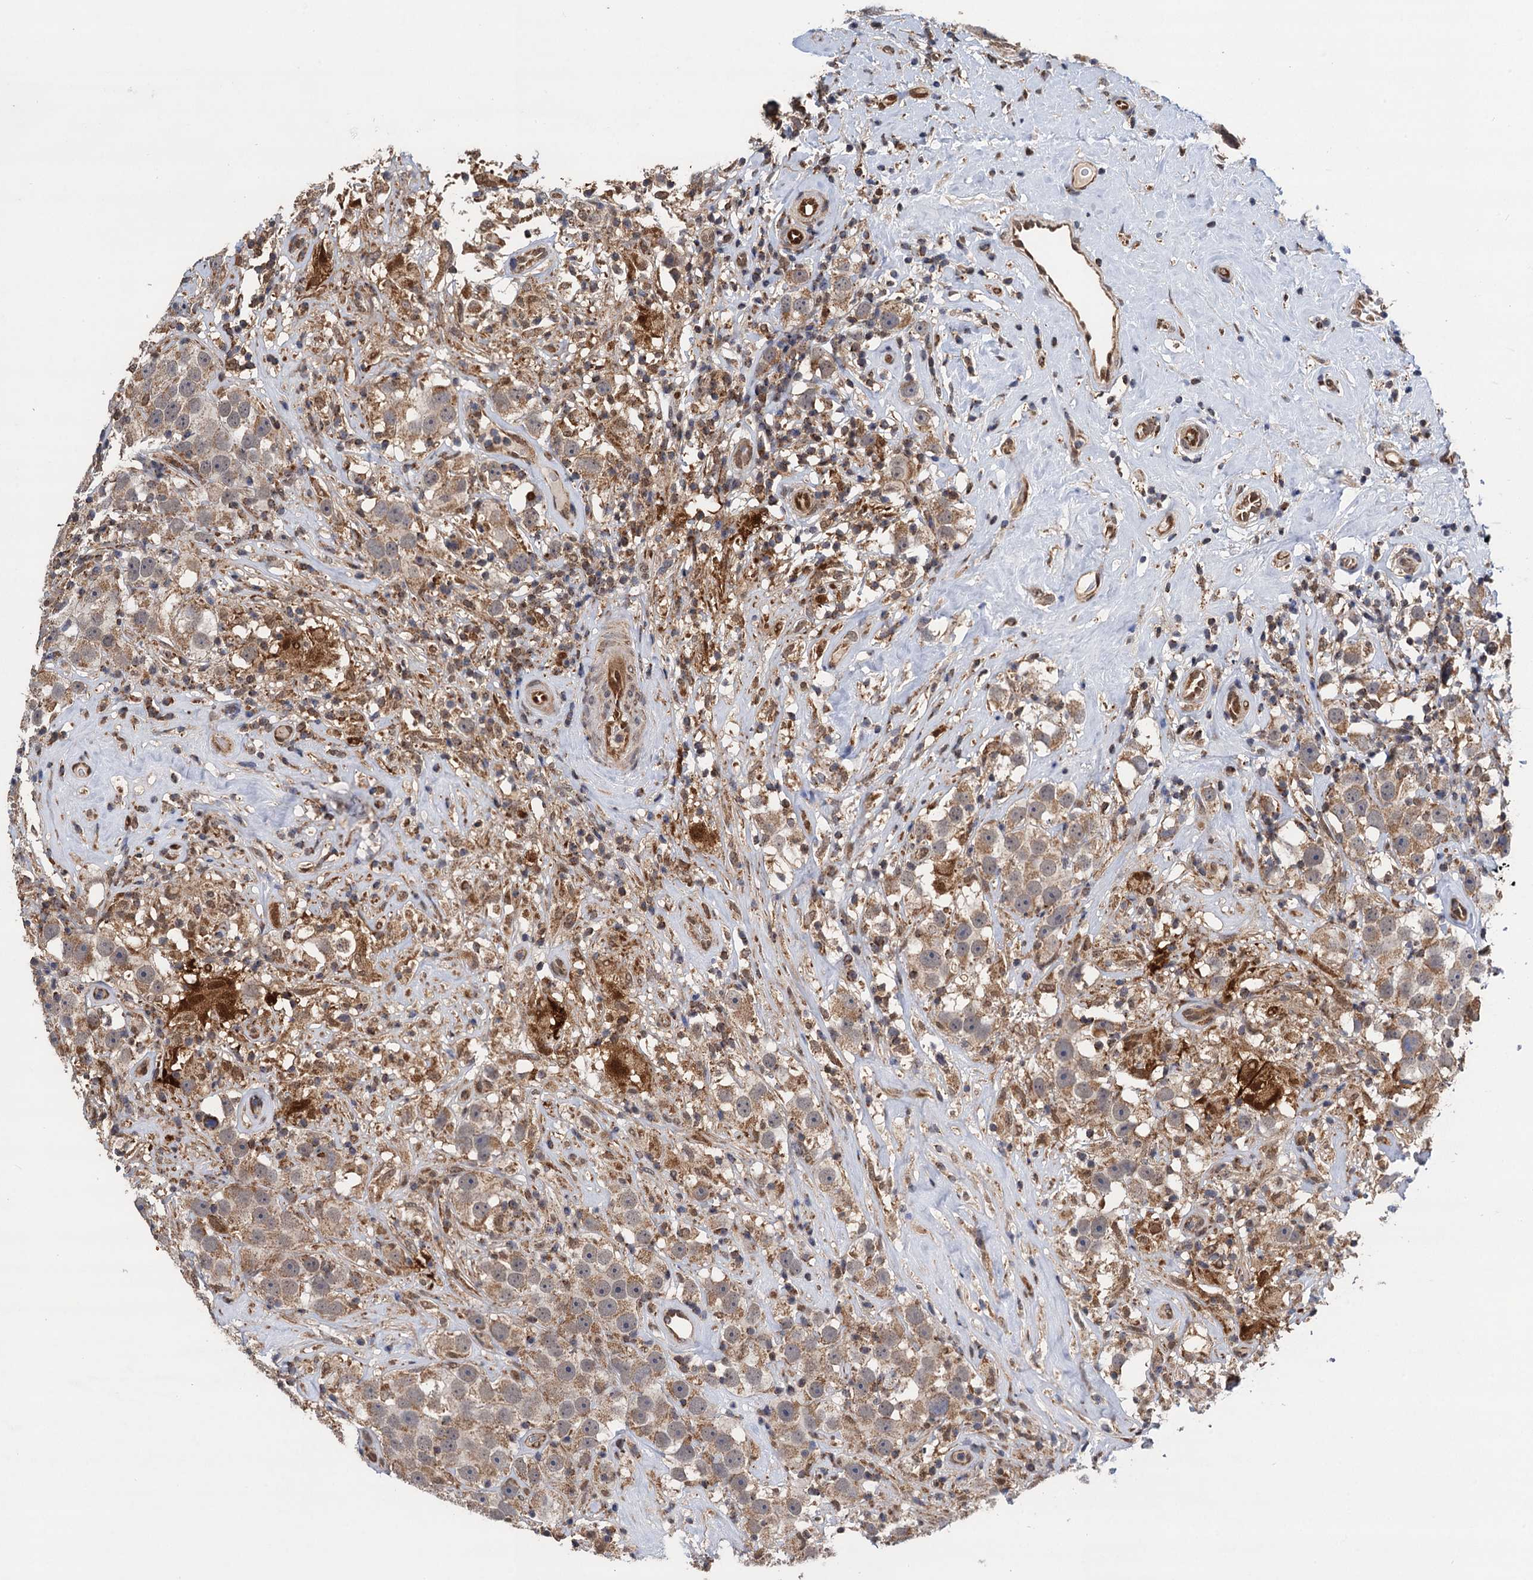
{"staining": {"intensity": "moderate", "quantity": ">75%", "location": "cytoplasmic/membranous"}, "tissue": "testis cancer", "cell_type": "Tumor cells", "image_type": "cancer", "snomed": [{"axis": "morphology", "description": "Seminoma, NOS"}, {"axis": "topography", "description": "Testis"}], "caption": "Immunohistochemical staining of seminoma (testis) shows medium levels of moderate cytoplasmic/membranous positivity in about >75% of tumor cells.", "gene": "CMPK2", "patient": {"sex": "male", "age": 49}}